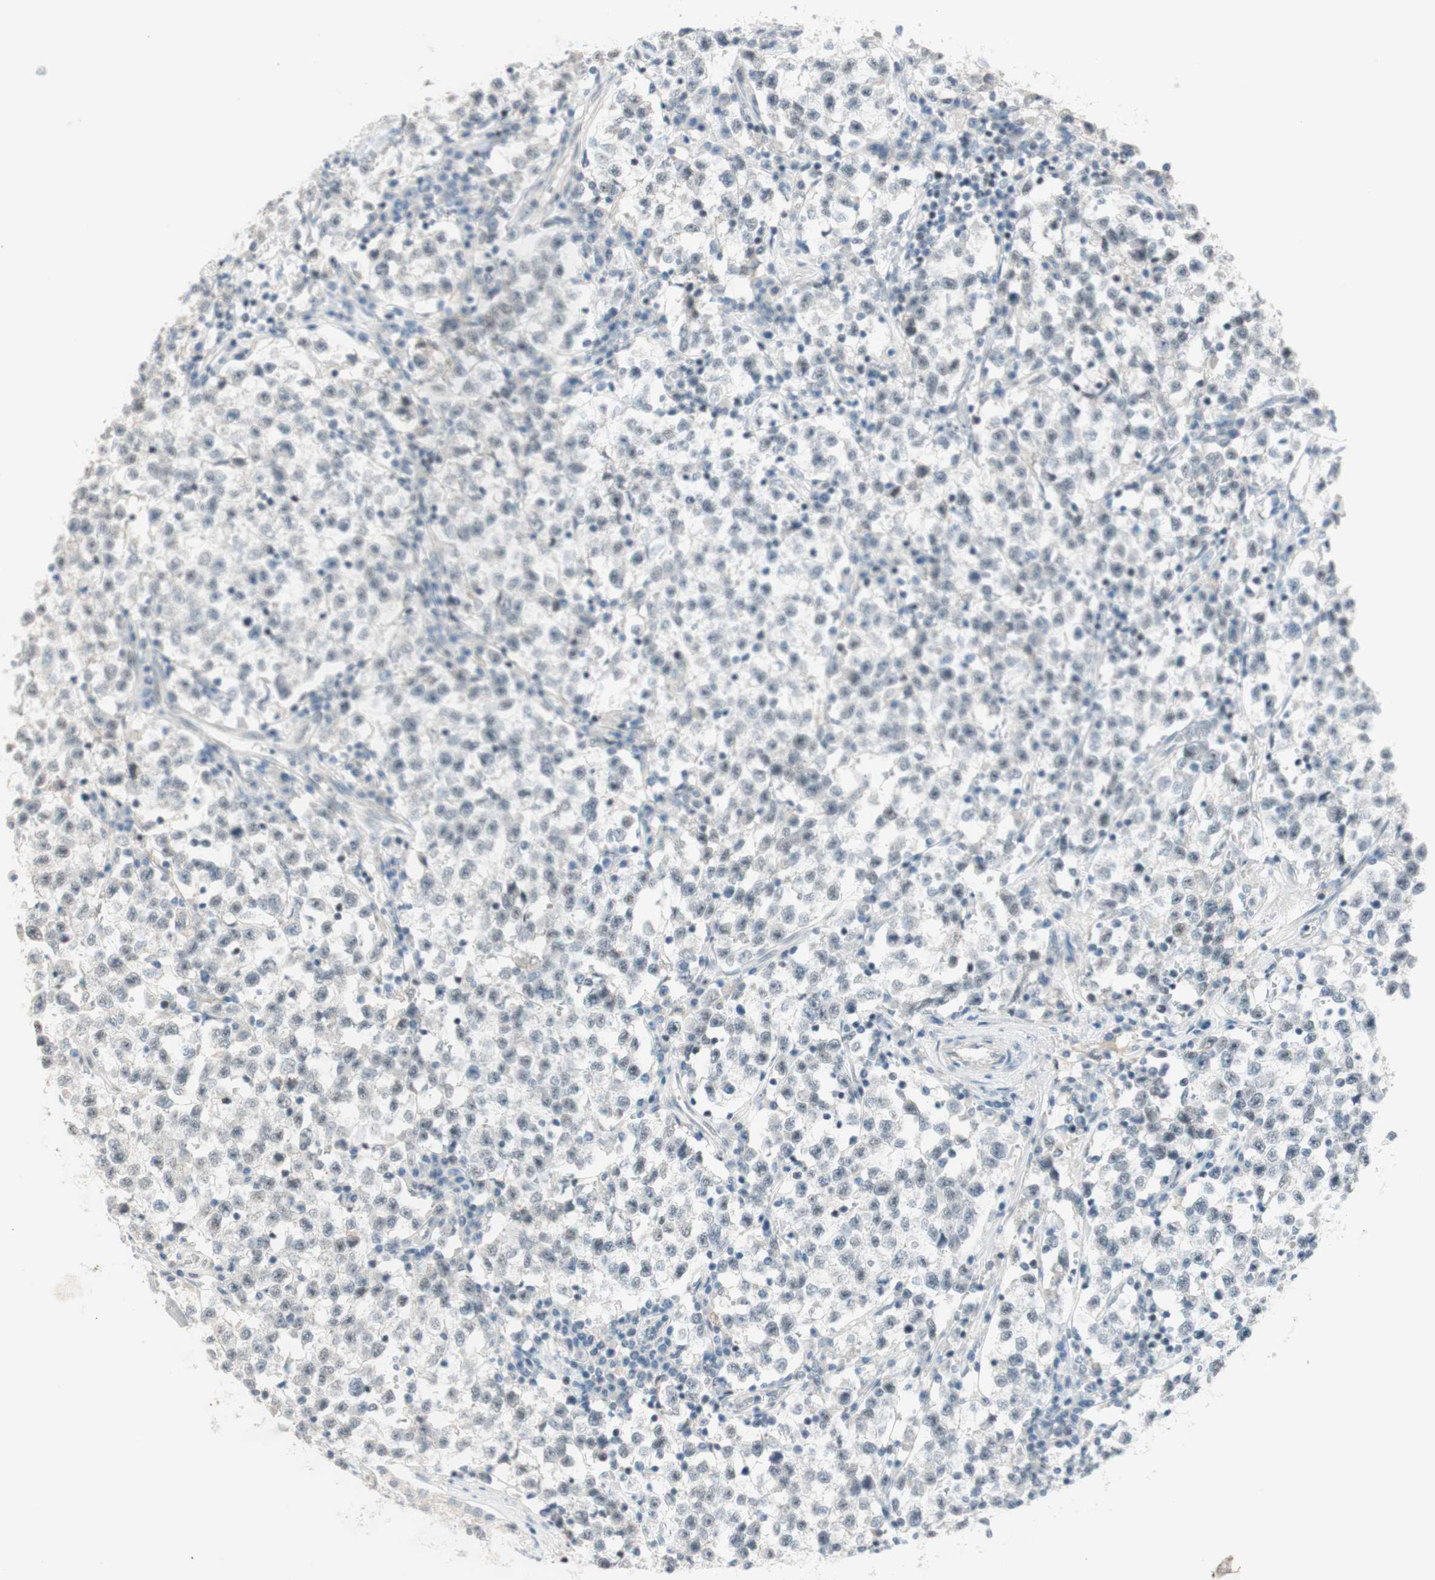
{"staining": {"intensity": "weak", "quantity": "<25%", "location": "nuclear"}, "tissue": "testis cancer", "cell_type": "Tumor cells", "image_type": "cancer", "snomed": [{"axis": "morphology", "description": "Seminoma, NOS"}, {"axis": "topography", "description": "Testis"}], "caption": "Immunohistochemistry (IHC) image of testis cancer stained for a protein (brown), which reveals no expression in tumor cells.", "gene": "JPH1", "patient": {"sex": "male", "age": 22}}